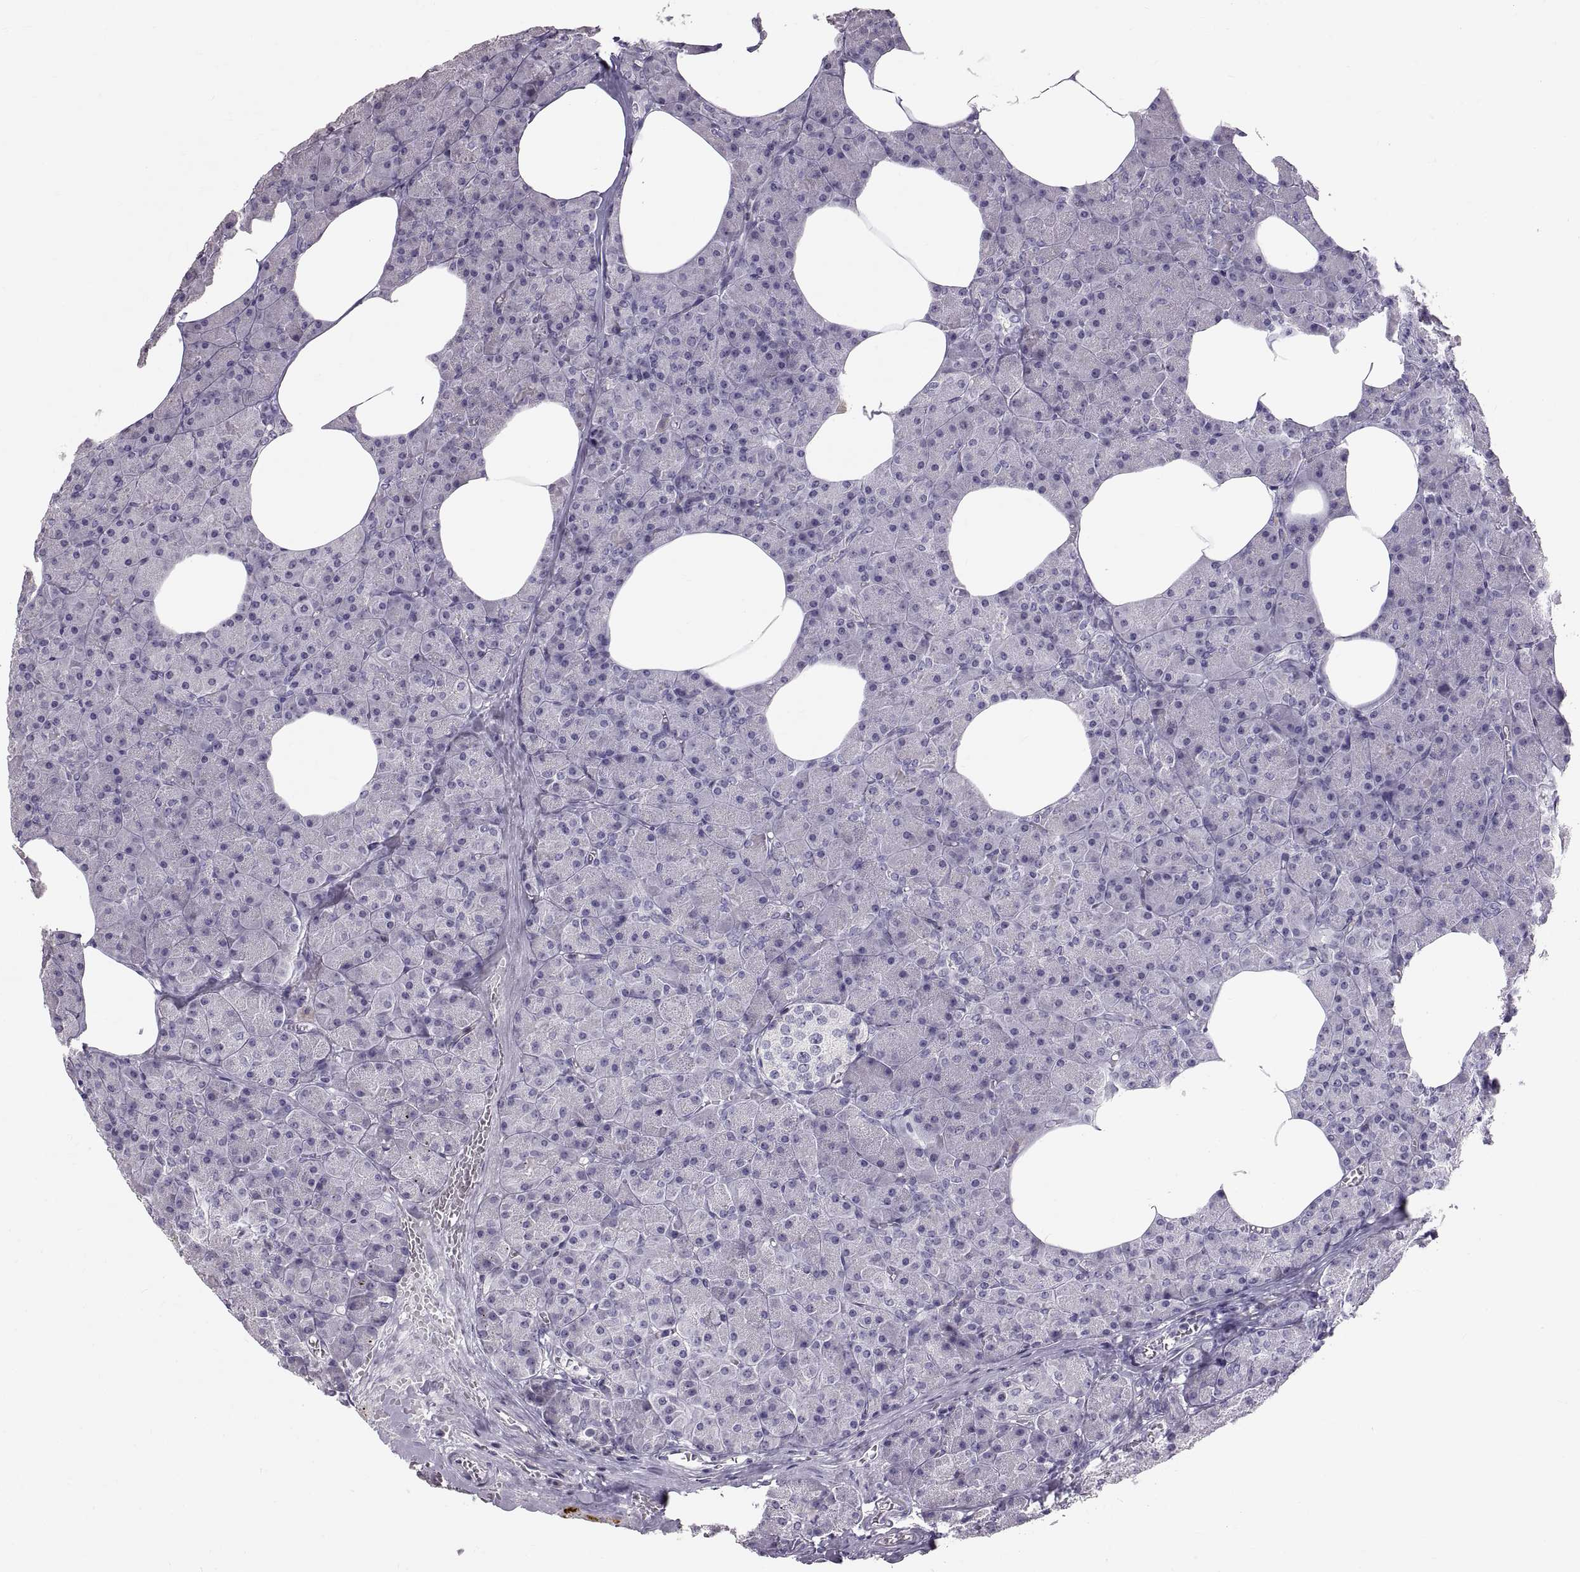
{"staining": {"intensity": "negative", "quantity": "none", "location": "none"}, "tissue": "pancreas", "cell_type": "Exocrine glandular cells", "image_type": "normal", "snomed": [{"axis": "morphology", "description": "Normal tissue, NOS"}, {"axis": "topography", "description": "Pancreas"}], "caption": "Immunohistochemistry (IHC) of unremarkable pancreas displays no staining in exocrine glandular cells.", "gene": "SPACDR", "patient": {"sex": "female", "age": 45}}